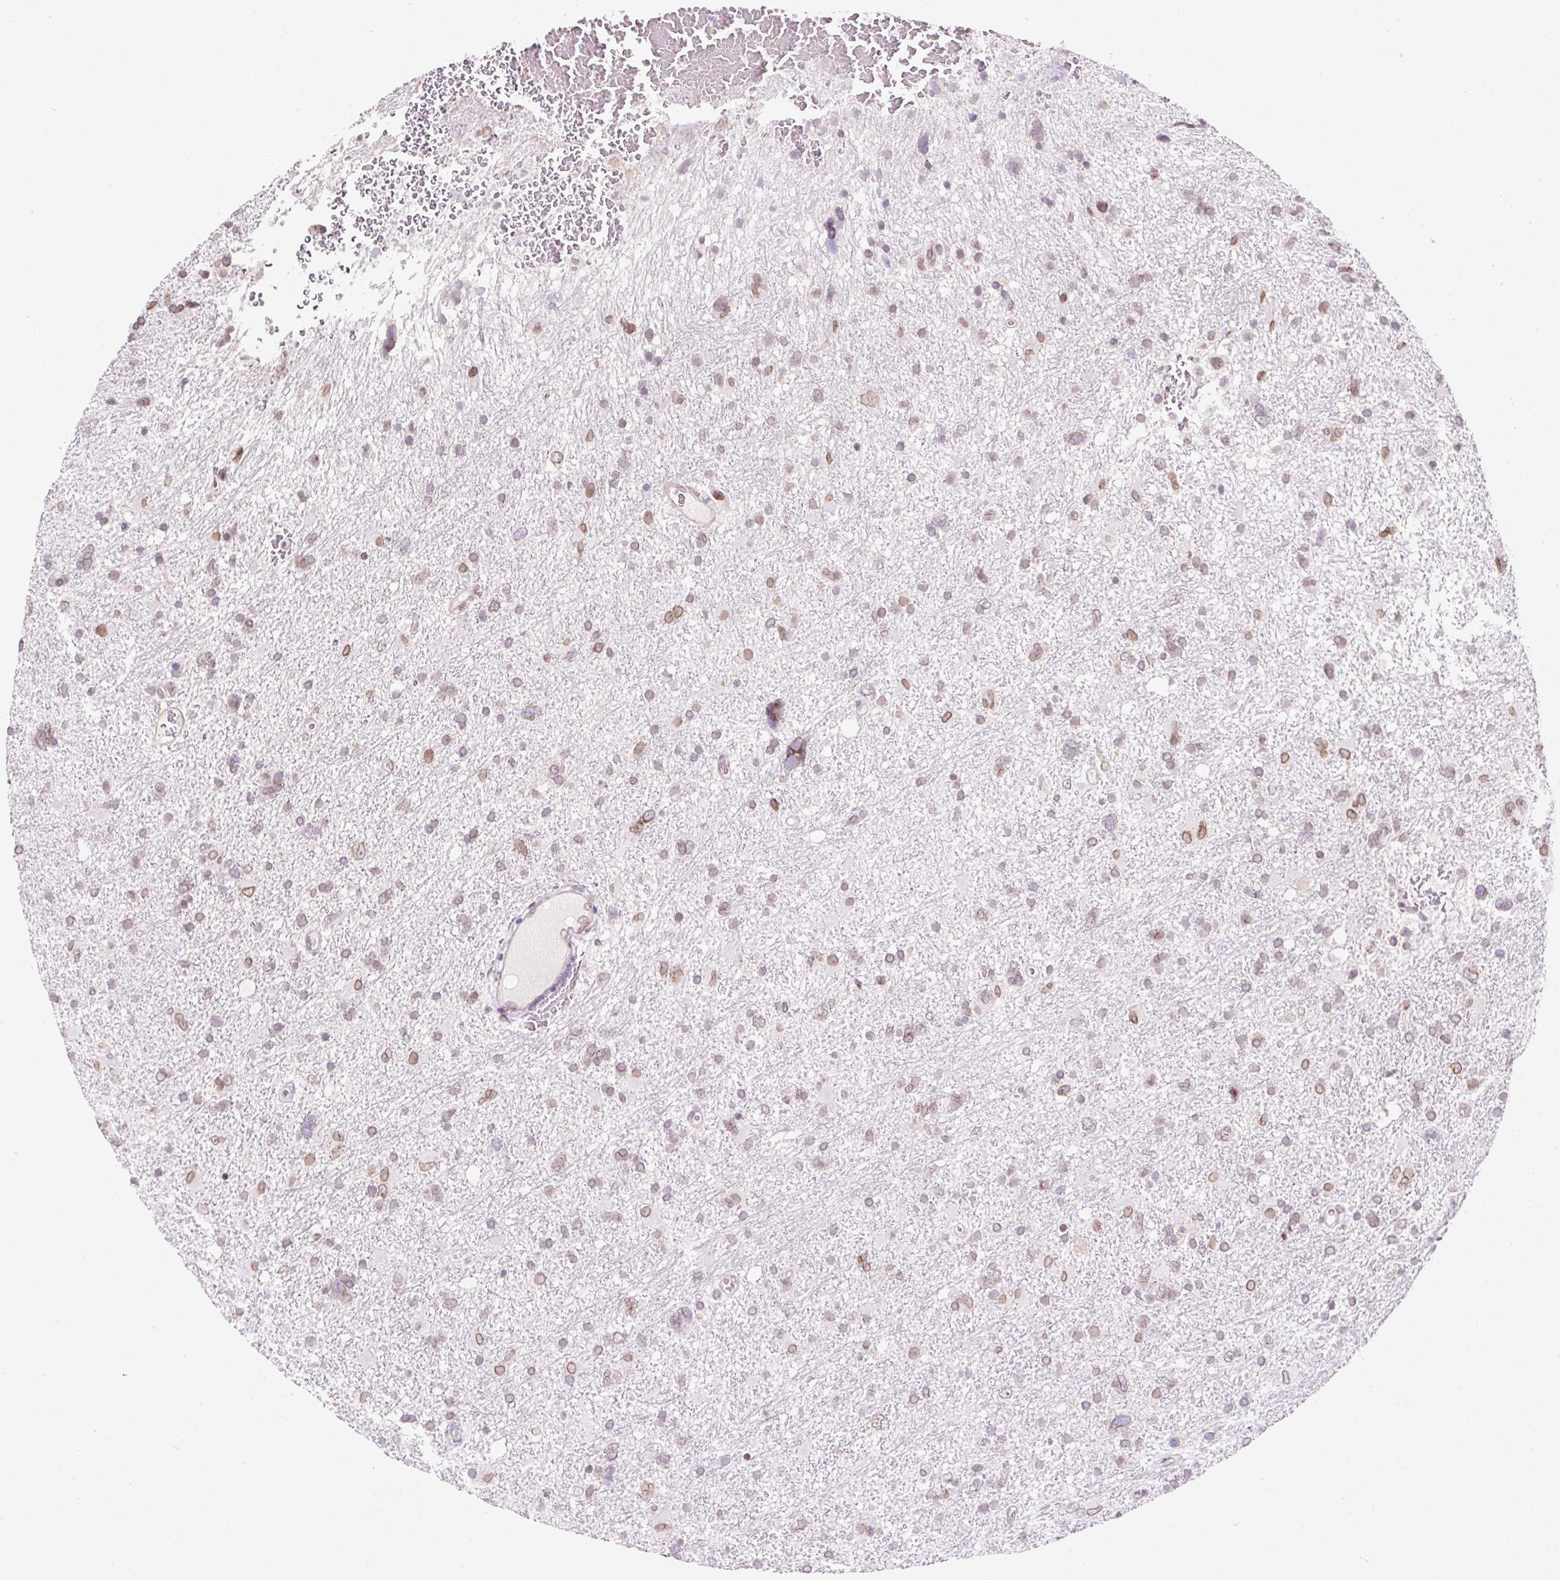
{"staining": {"intensity": "weak", "quantity": "25%-75%", "location": "cytoplasmic/membranous,nuclear"}, "tissue": "glioma", "cell_type": "Tumor cells", "image_type": "cancer", "snomed": [{"axis": "morphology", "description": "Glioma, malignant, High grade"}, {"axis": "topography", "description": "Brain"}], "caption": "This micrograph demonstrates immunohistochemistry (IHC) staining of human malignant high-grade glioma, with low weak cytoplasmic/membranous and nuclear staining in approximately 25%-75% of tumor cells.", "gene": "ZNF610", "patient": {"sex": "male", "age": 61}}